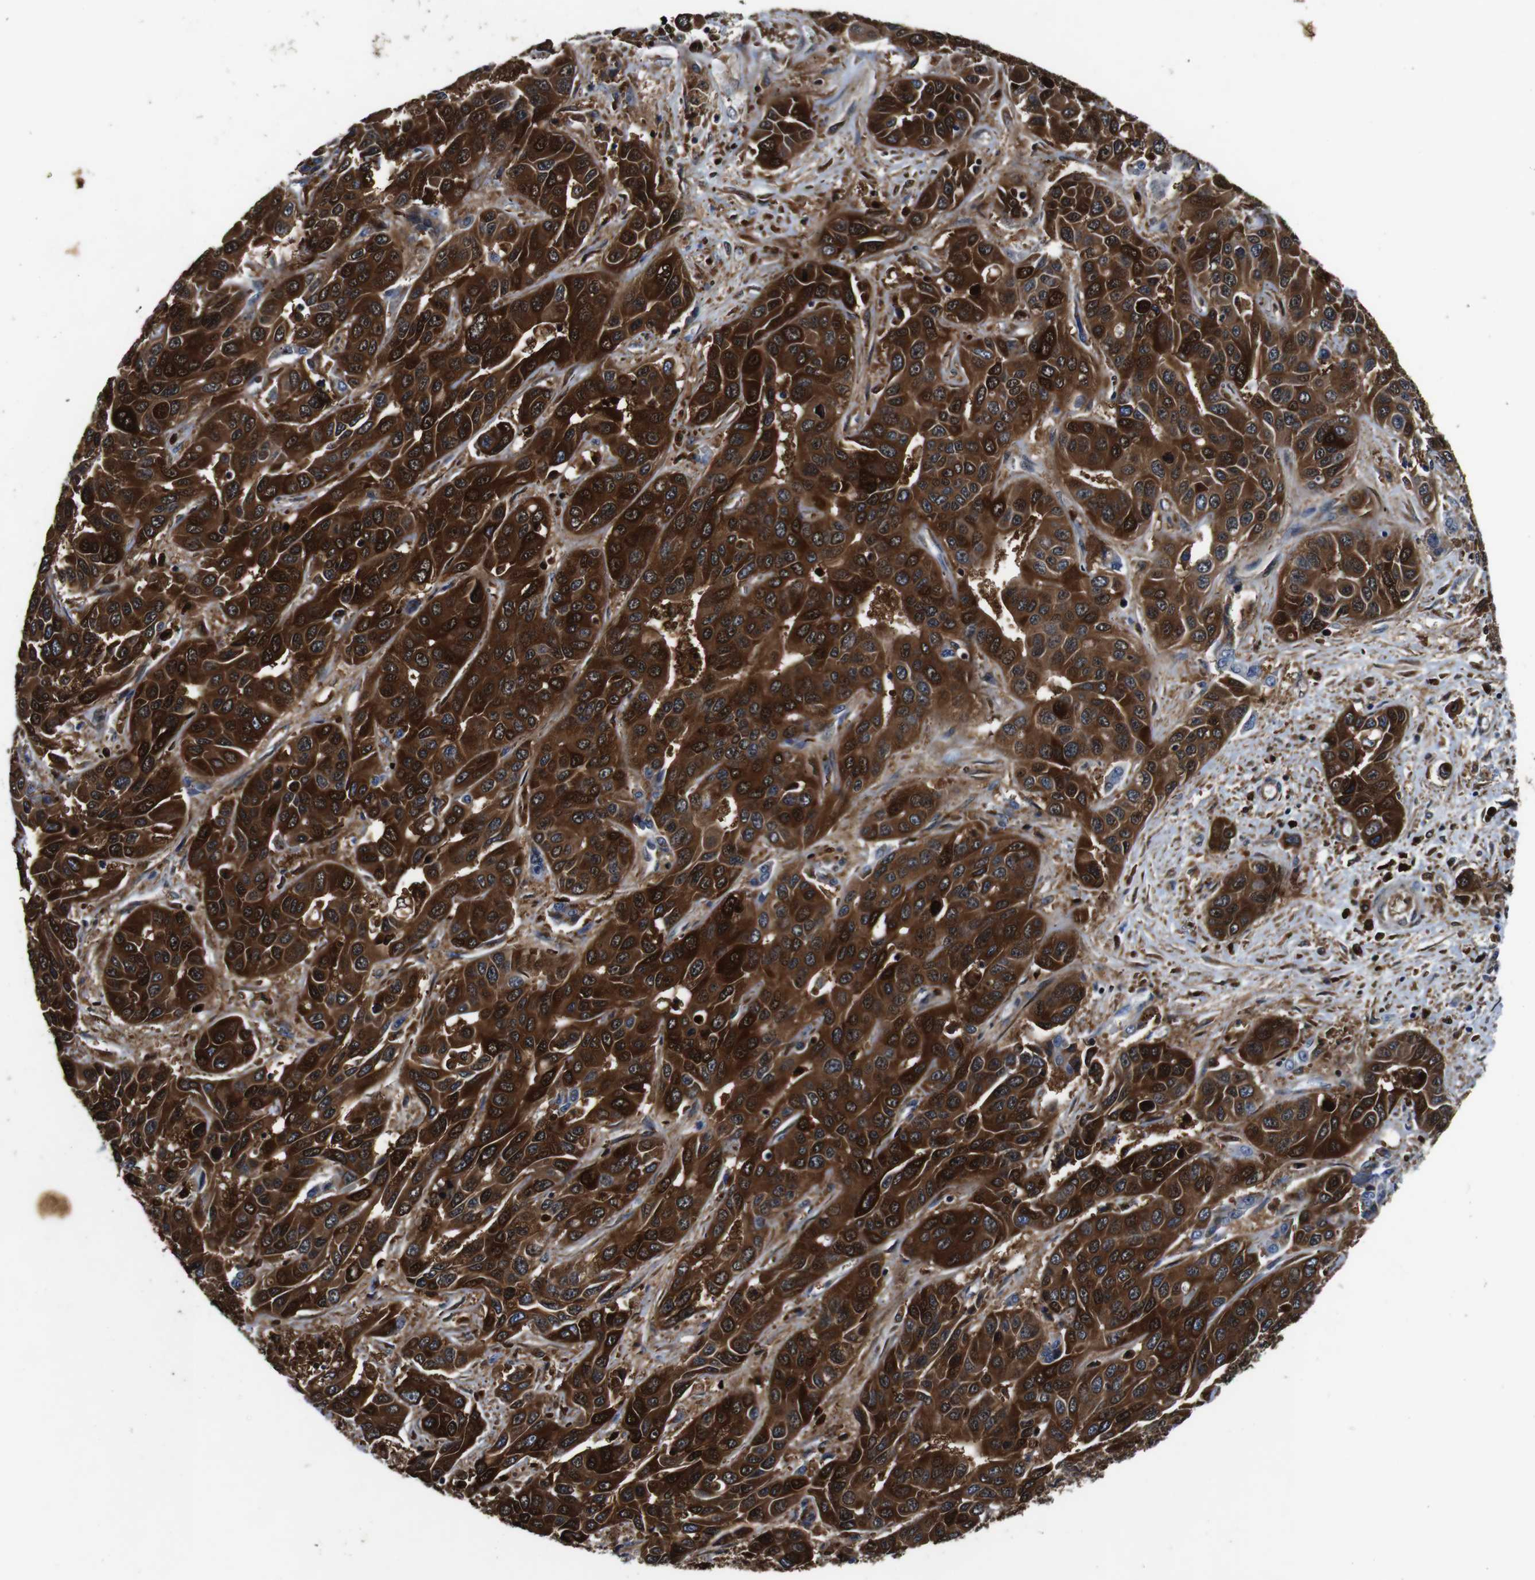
{"staining": {"intensity": "strong", "quantity": ">75%", "location": "cytoplasmic/membranous,nuclear"}, "tissue": "liver cancer", "cell_type": "Tumor cells", "image_type": "cancer", "snomed": [{"axis": "morphology", "description": "Cholangiocarcinoma"}, {"axis": "topography", "description": "Liver"}], "caption": "The immunohistochemical stain labels strong cytoplasmic/membranous and nuclear expression in tumor cells of liver cholangiocarcinoma tissue.", "gene": "ANXA1", "patient": {"sex": "female", "age": 52}}